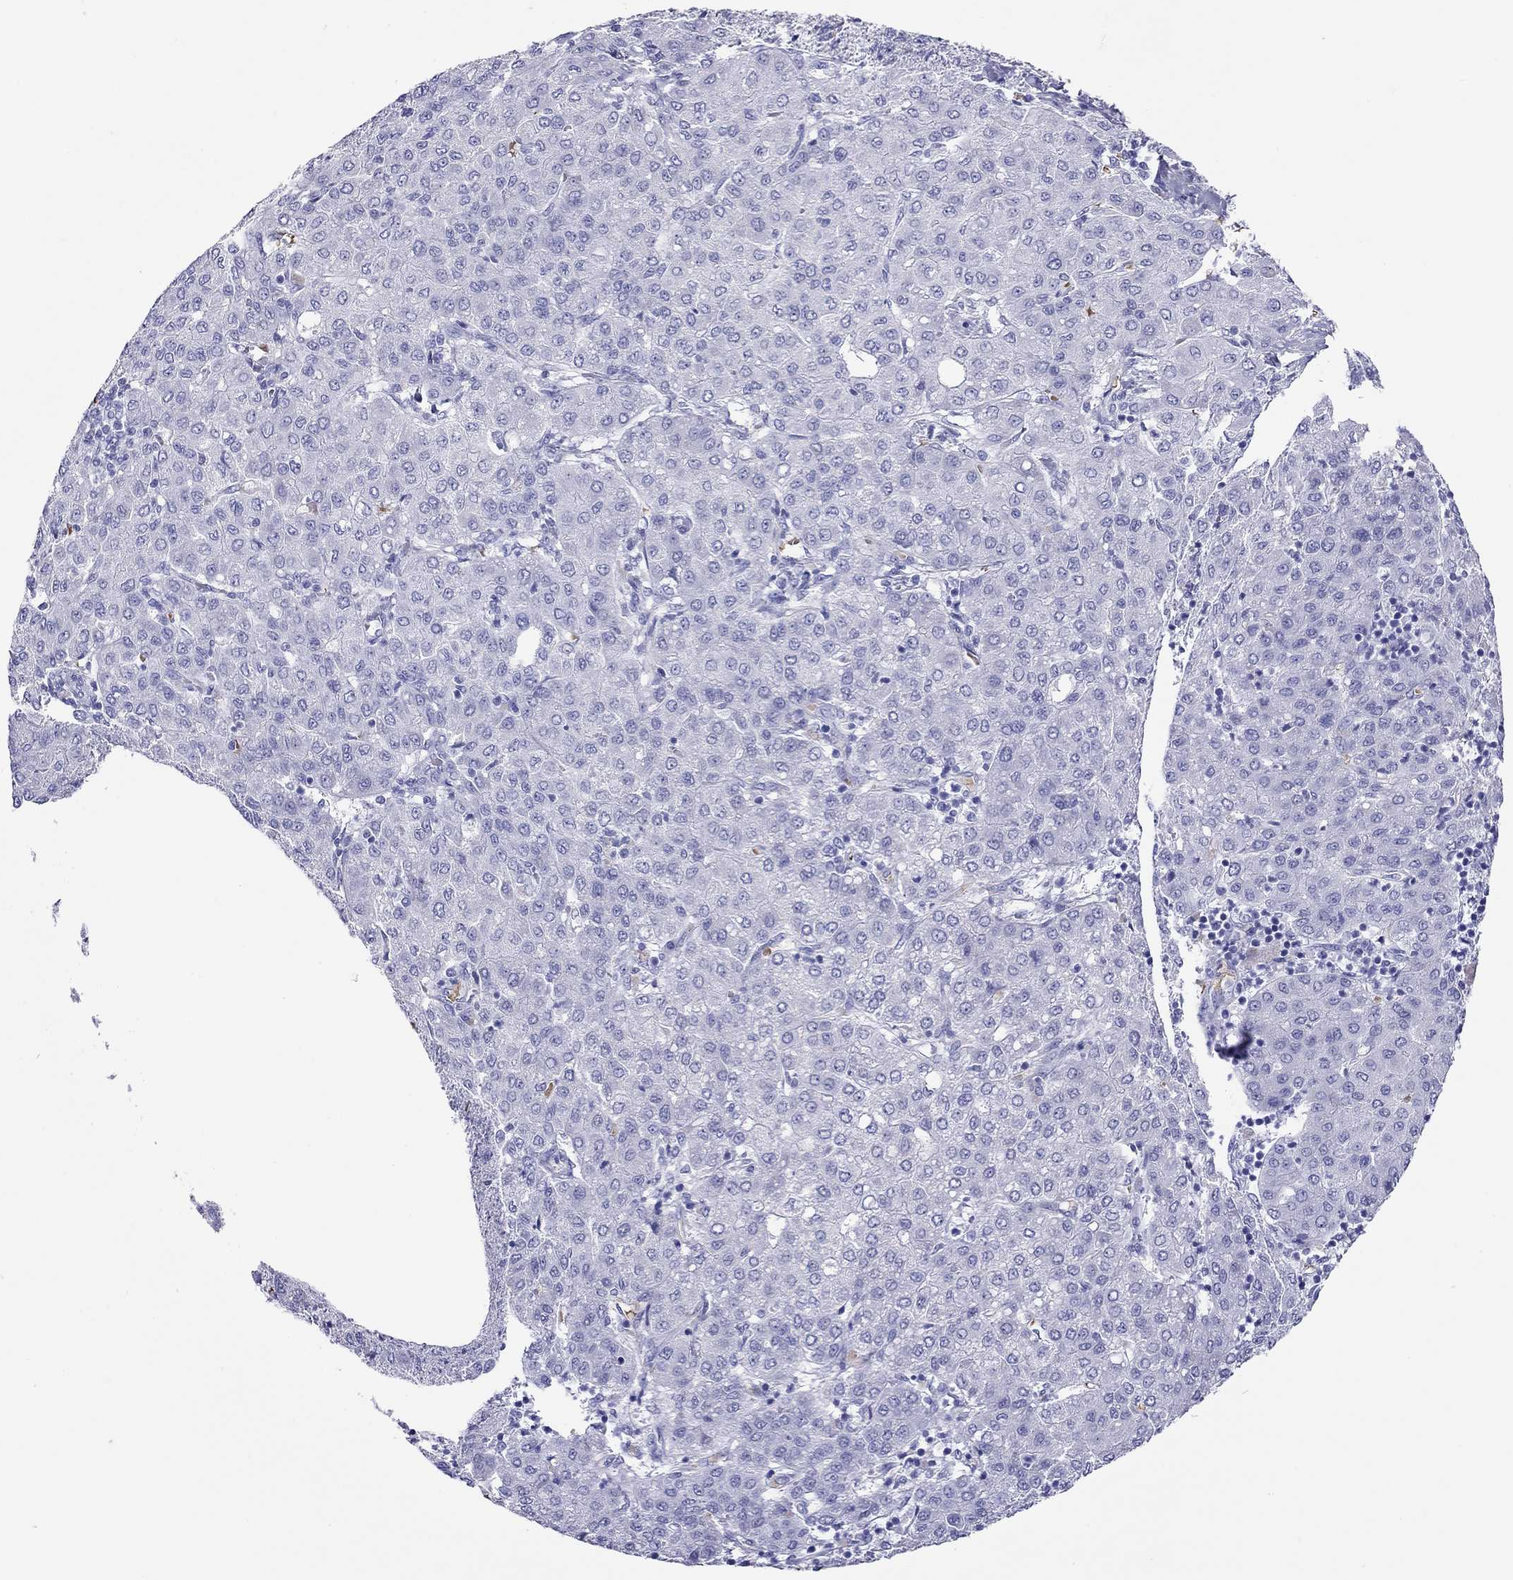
{"staining": {"intensity": "negative", "quantity": "none", "location": "none"}, "tissue": "liver cancer", "cell_type": "Tumor cells", "image_type": "cancer", "snomed": [{"axis": "morphology", "description": "Carcinoma, Hepatocellular, NOS"}, {"axis": "topography", "description": "Liver"}], "caption": "Human liver hepatocellular carcinoma stained for a protein using immunohistochemistry (IHC) shows no positivity in tumor cells.", "gene": "PTPRN", "patient": {"sex": "male", "age": 65}}